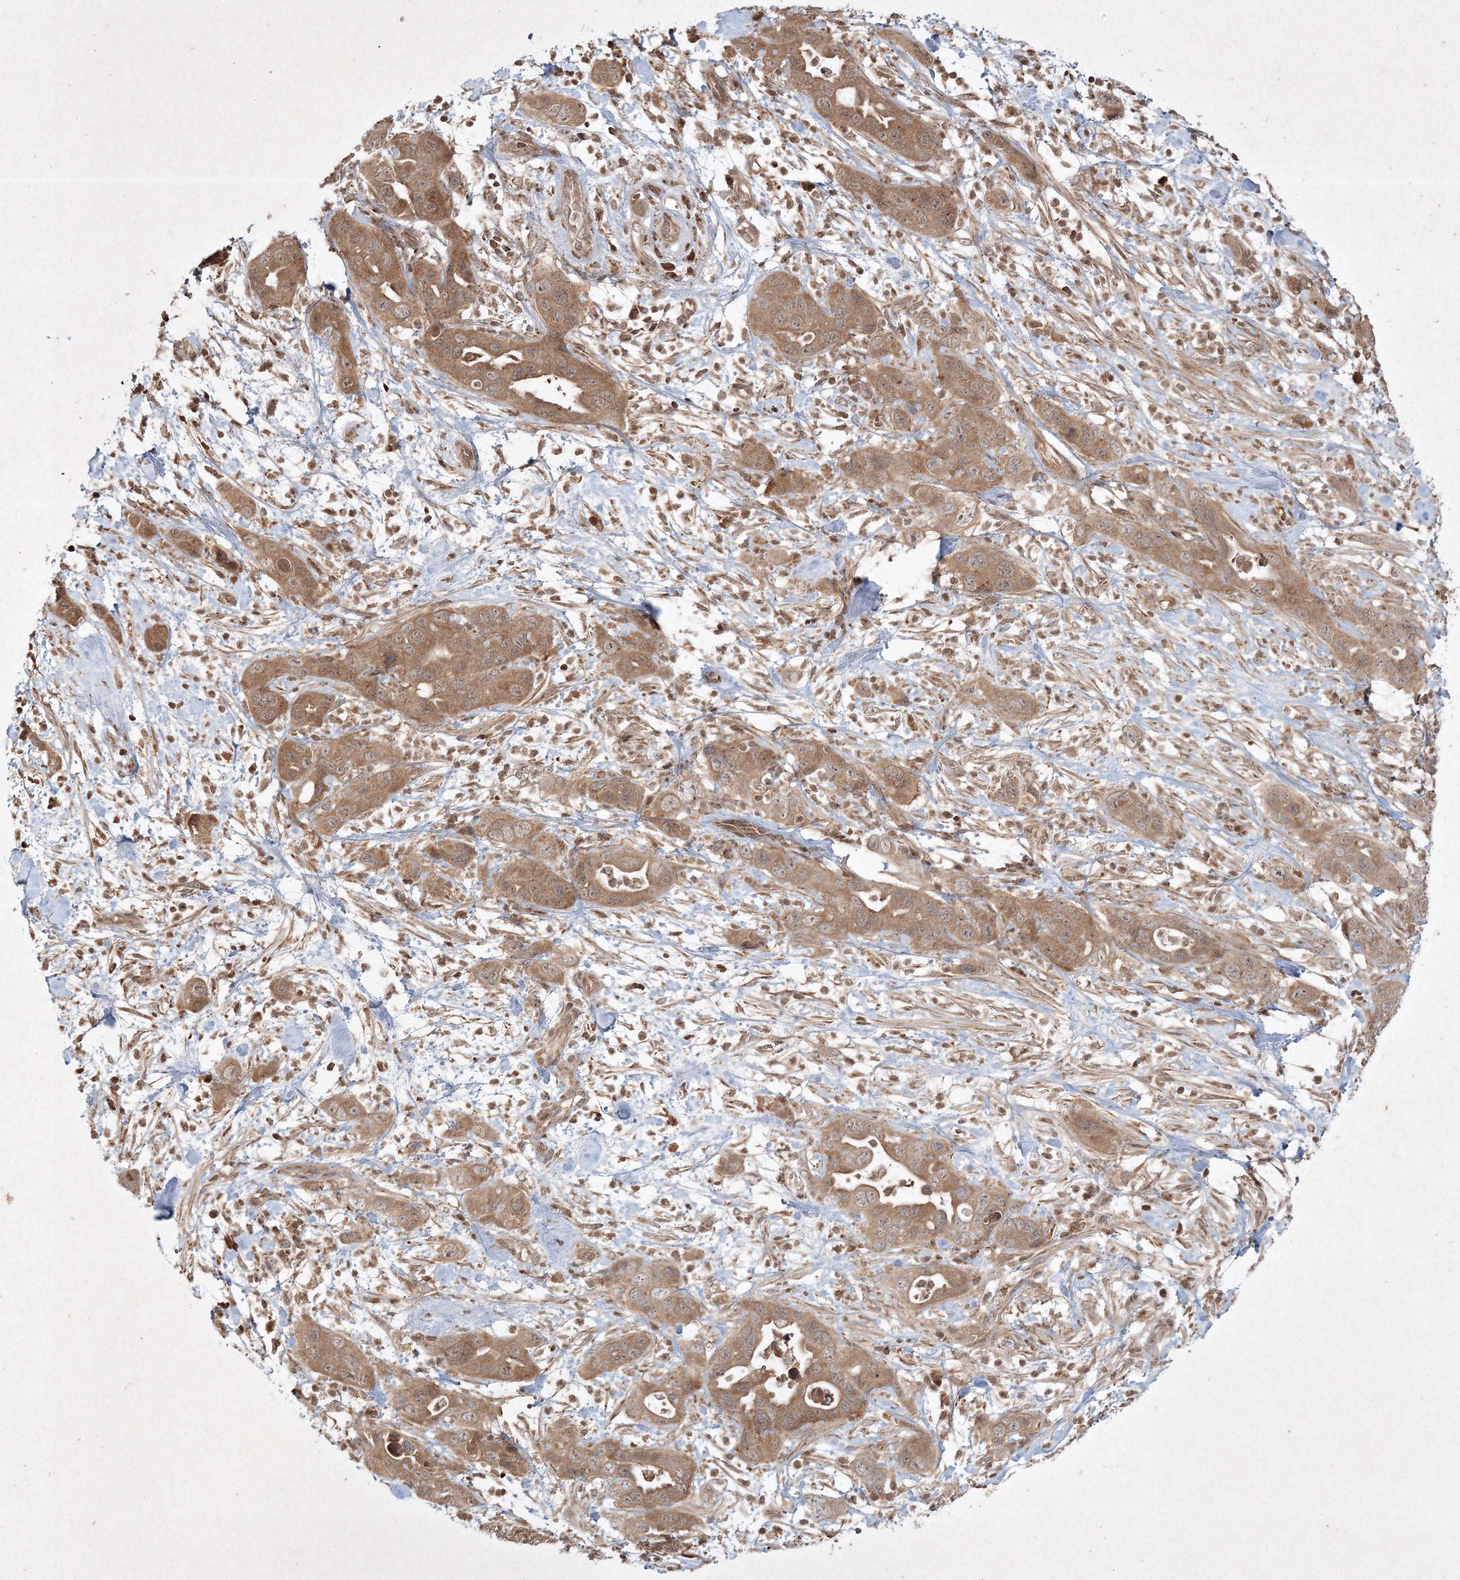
{"staining": {"intensity": "moderate", "quantity": ">75%", "location": "cytoplasmic/membranous,nuclear"}, "tissue": "pancreatic cancer", "cell_type": "Tumor cells", "image_type": "cancer", "snomed": [{"axis": "morphology", "description": "Adenocarcinoma, NOS"}, {"axis": "topography", "description": "Pancreas"}], "caption": "IHC micrograph of pancreatic adenocarcinoma stained for a protein (brown), which displays medium levels of moderate cytoplasmic/membranous and nuclear staining in about >75% of tumor cells.", "gene": "PLTP", "patient": {"sex": "female", "age": 71}}